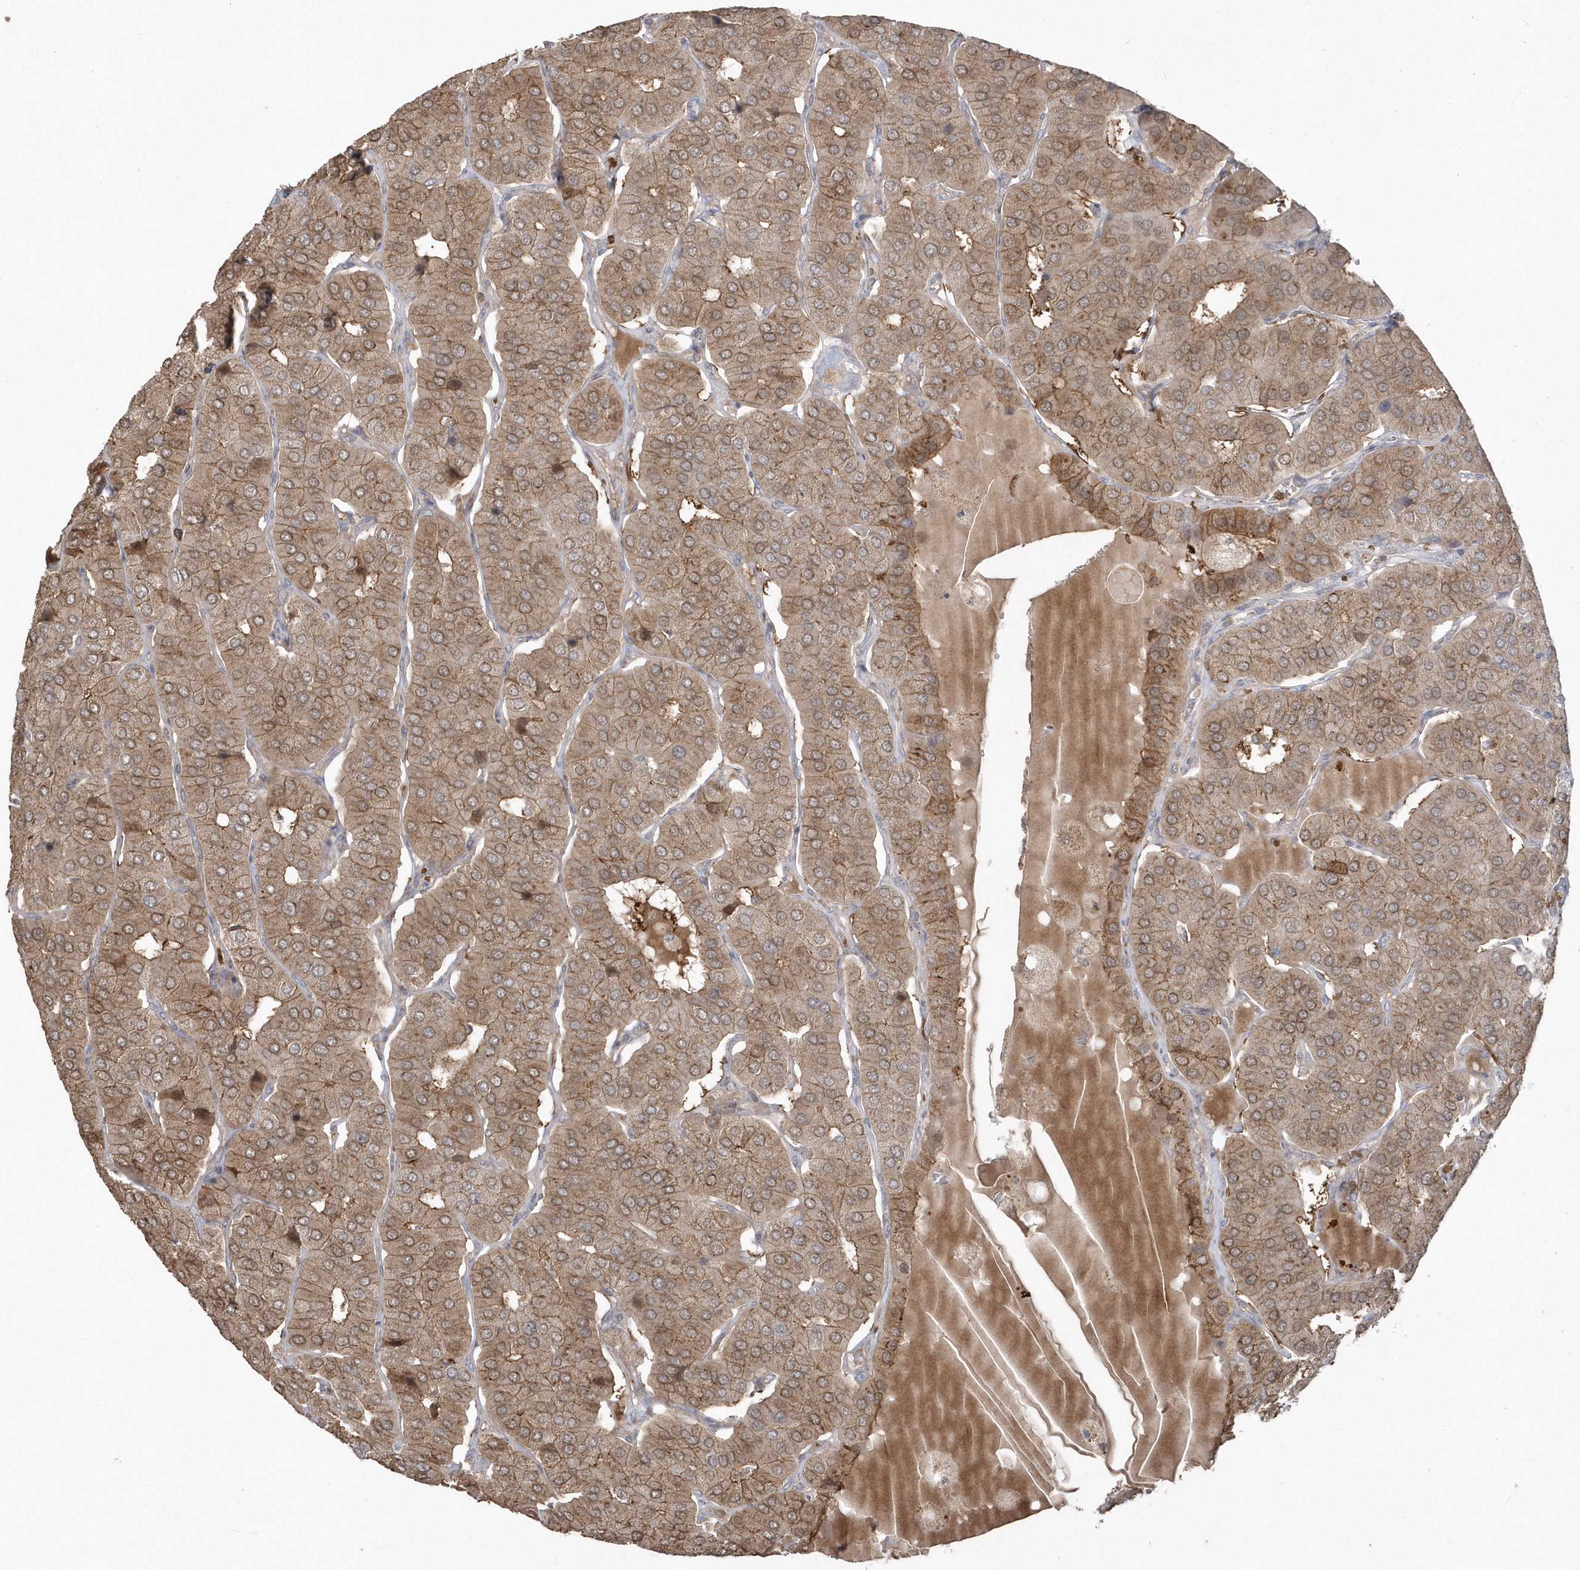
{"staining": {"intensity": "moderate", "quantity": ">75%", "location": "cytoplasmic/membranous"}, "tissue": "parathyroid gland", "cell_type": "Glandular cells", "image_type": "normal", "snomed": [{"axis": "morphology", "description": "Normal tissue, NOS"}, {"axis": "morphology", "description": "Adenoma, NOS"}, {"axis": "topography", "description": "Parathyroid gland"}], "caption": "Immunohistochemical staining of normal parathyroid gland shows >75% levels of moderate cytoplasmic/membranous protein staining in approximately >75% of glandular cells.", "gene": "GEMIN6", "patient": {"sex": "female", "age": 86}}